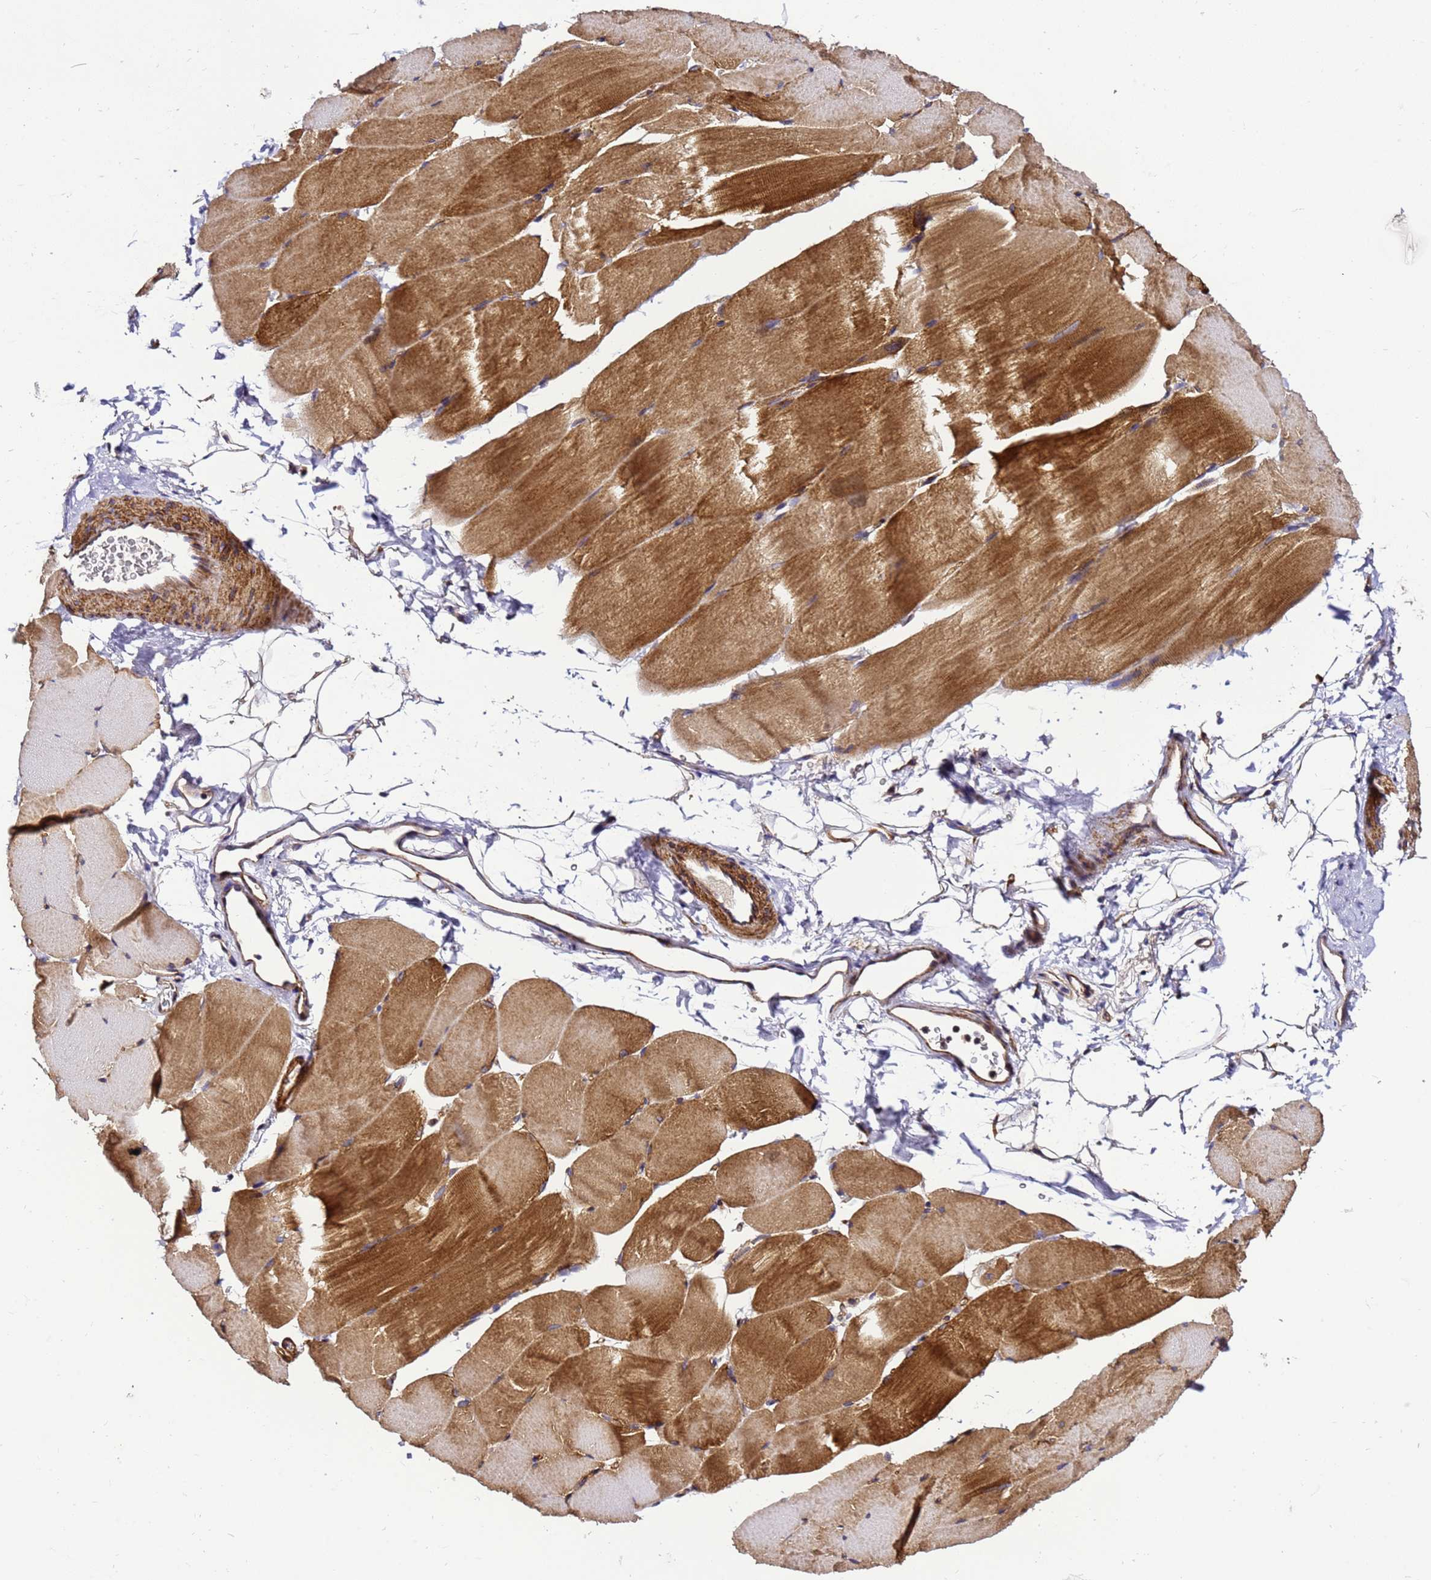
{"staining": {"intensity": "strong", "quantity": "25%-75%", "location": "cytoplasmic/membranous"}, "tissue": "skeletal muscle", "cell_type": "Myocytes", "image_type": "normal", "snomed": [{"axis": "morphology", "description": "Normal tissue, NOS"}, {"axis": "topography", "description": "Skeletal muscle"}, {"axis": "topography", "description": "Parathyroid gland"}], "caption": "Myocytes show high levels of strong cytoplasmic/membranous positivity in approximately 25%-75% of cells in benign skeletal muscle.", "gene": "ZNF417", "patient": {"sex": "female", "age": 37}}